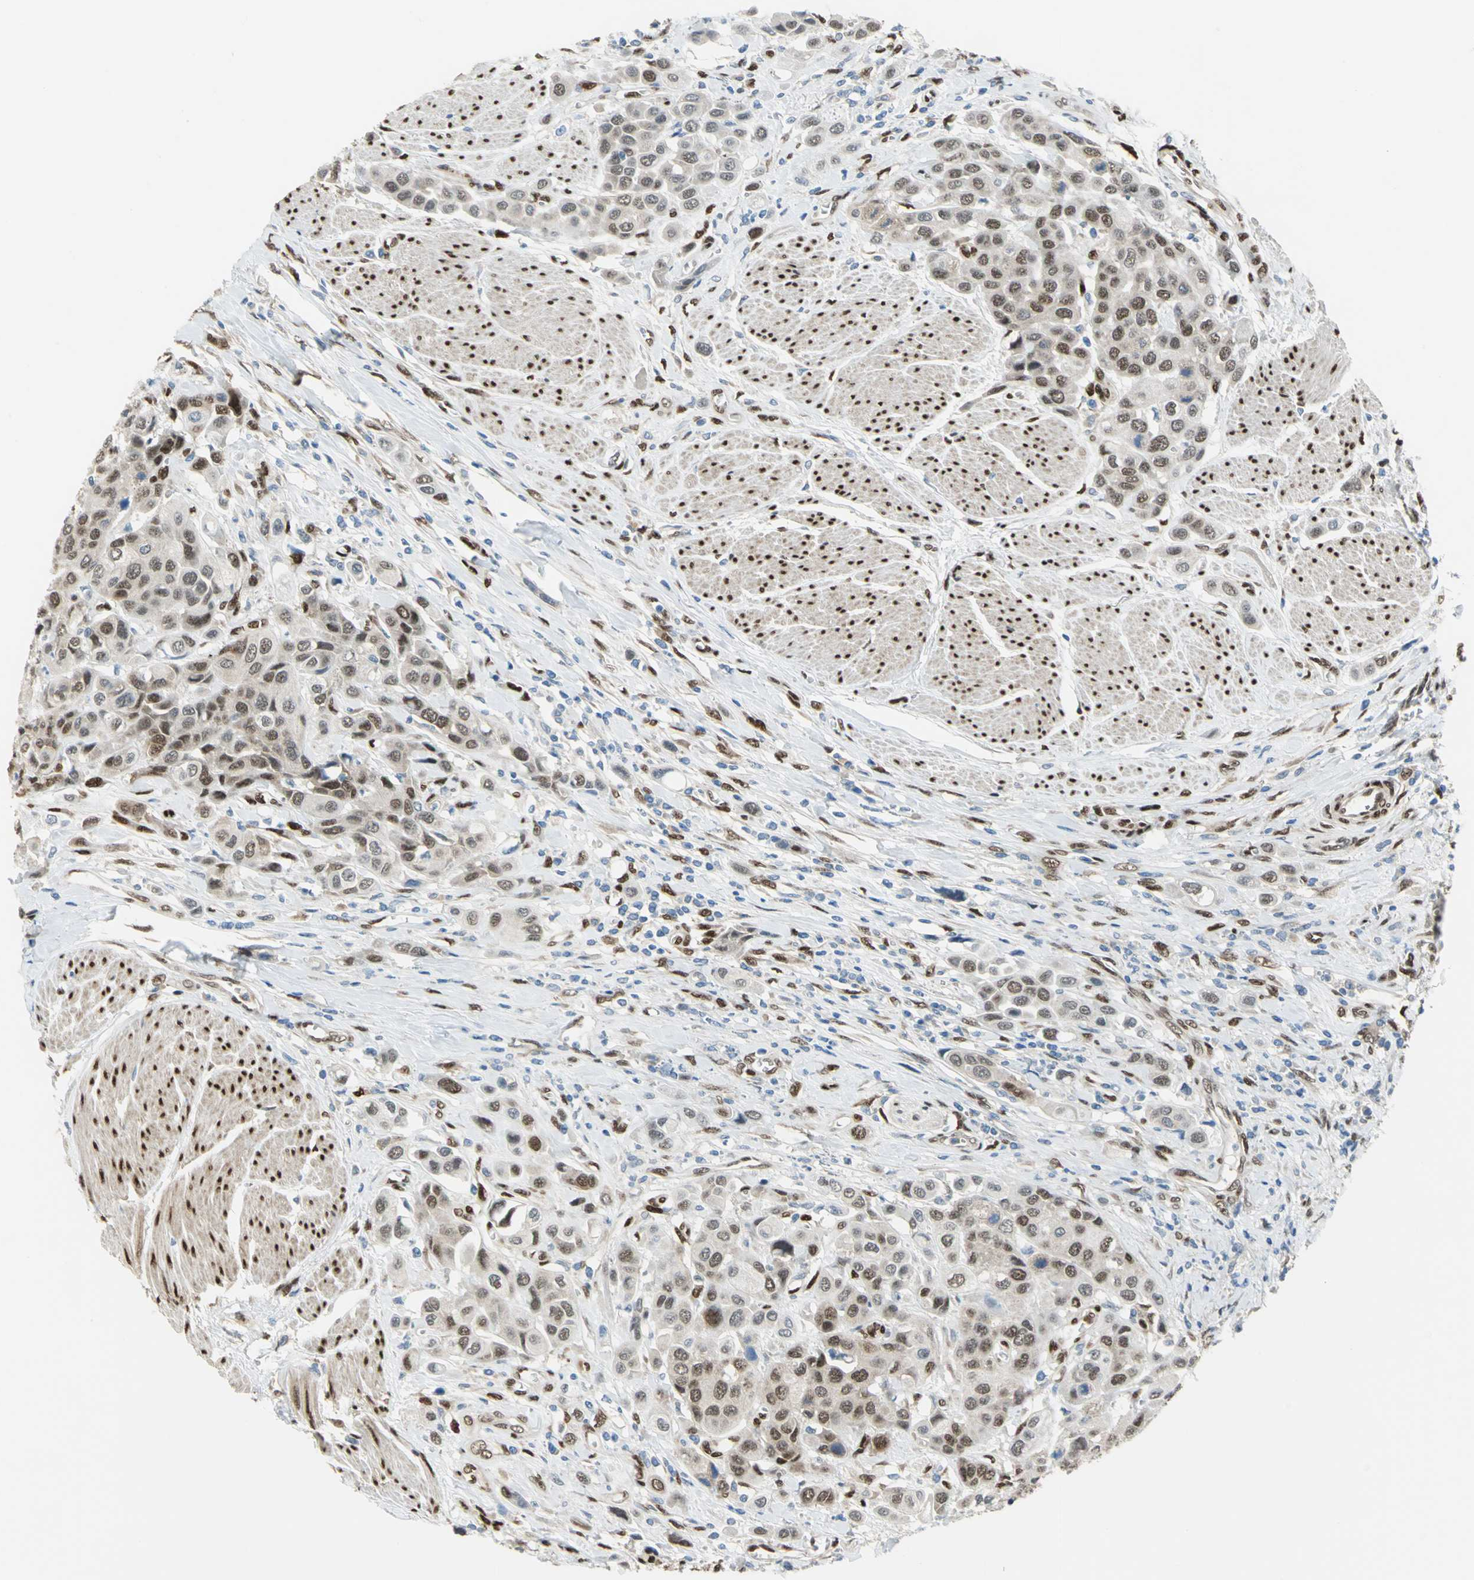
{"staining": {"intensity": "moderate", "quantity": "25%-75%", "location": "cytoplasmic/membranous,nuclear"}, "tissue": "urothelial cancer", "cell_type": "Tumor cells", "image_type": "cancer", "snomed": [{"axis": "morphology", "description": "Urothelial carcinoma, High grade"}, {"axis": "topography", "description": "Urinary bladder"}], "caption": "Protein staining exhibits moderate cytoplasmic/membranous and nuclear positivity in approximately 25%-75% of tumor cells in urothelial cancer.", "gene": "RBFOX2", "patient": {"sex": "male", "age": 50}}